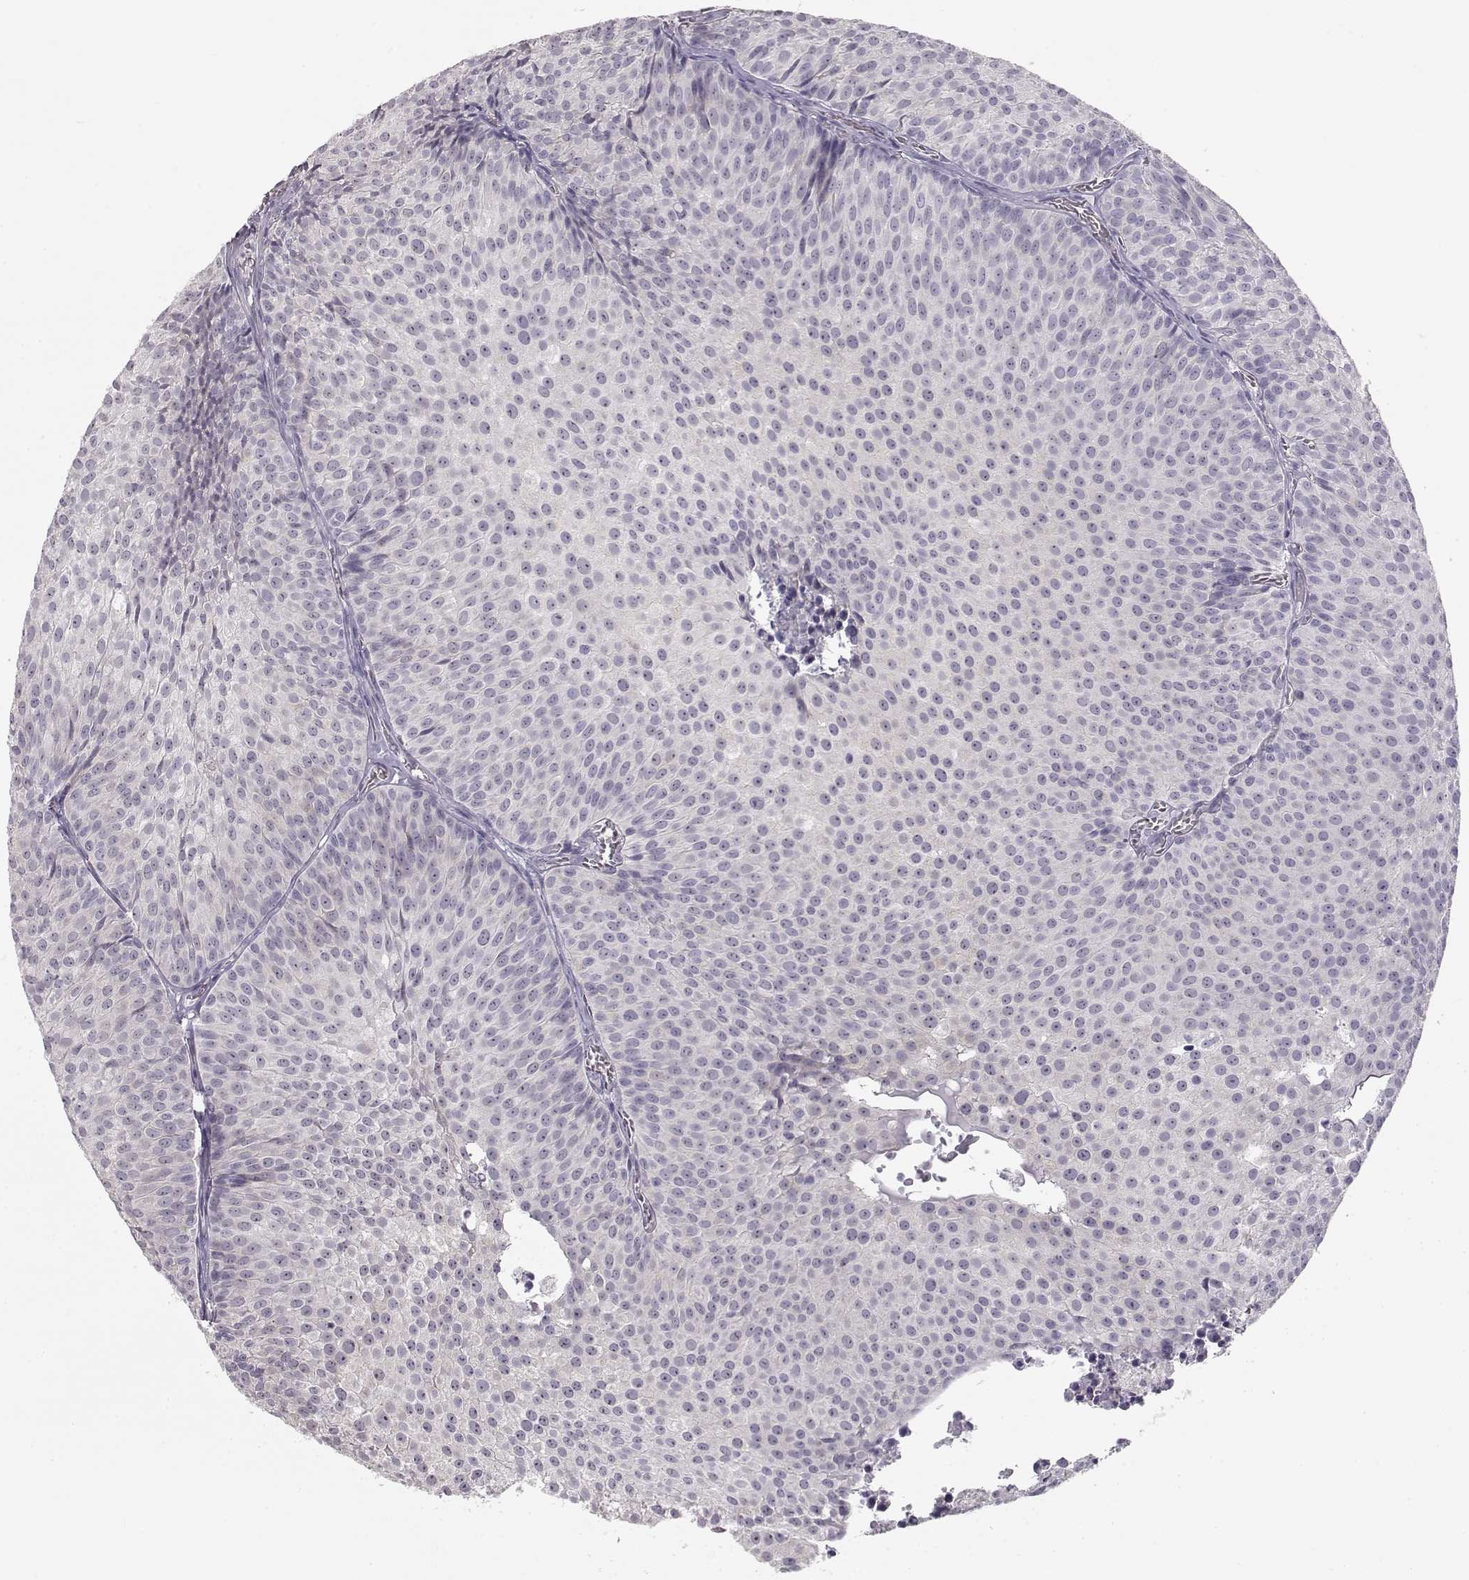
{"staining": {"intensity": "negative", "quantity": "none", "location": "none"}, "tissue": "urothelial cancer", "cell_type": "Tumor cells", "image_type": "cancer", "snomed": [{"axis": "morphology", "description": "Urothelial carcinoma, Low grade"}, {"axis": "topography", "description": "Urinary bladder"}], "caption": "An immunohistochemistry photomicrograph of urothelial cancer is shown. There is no staining in tumor cells of urothelial cancer.", "gene": "FAM205A", "patient": {"sex": "male", "age": 63}}